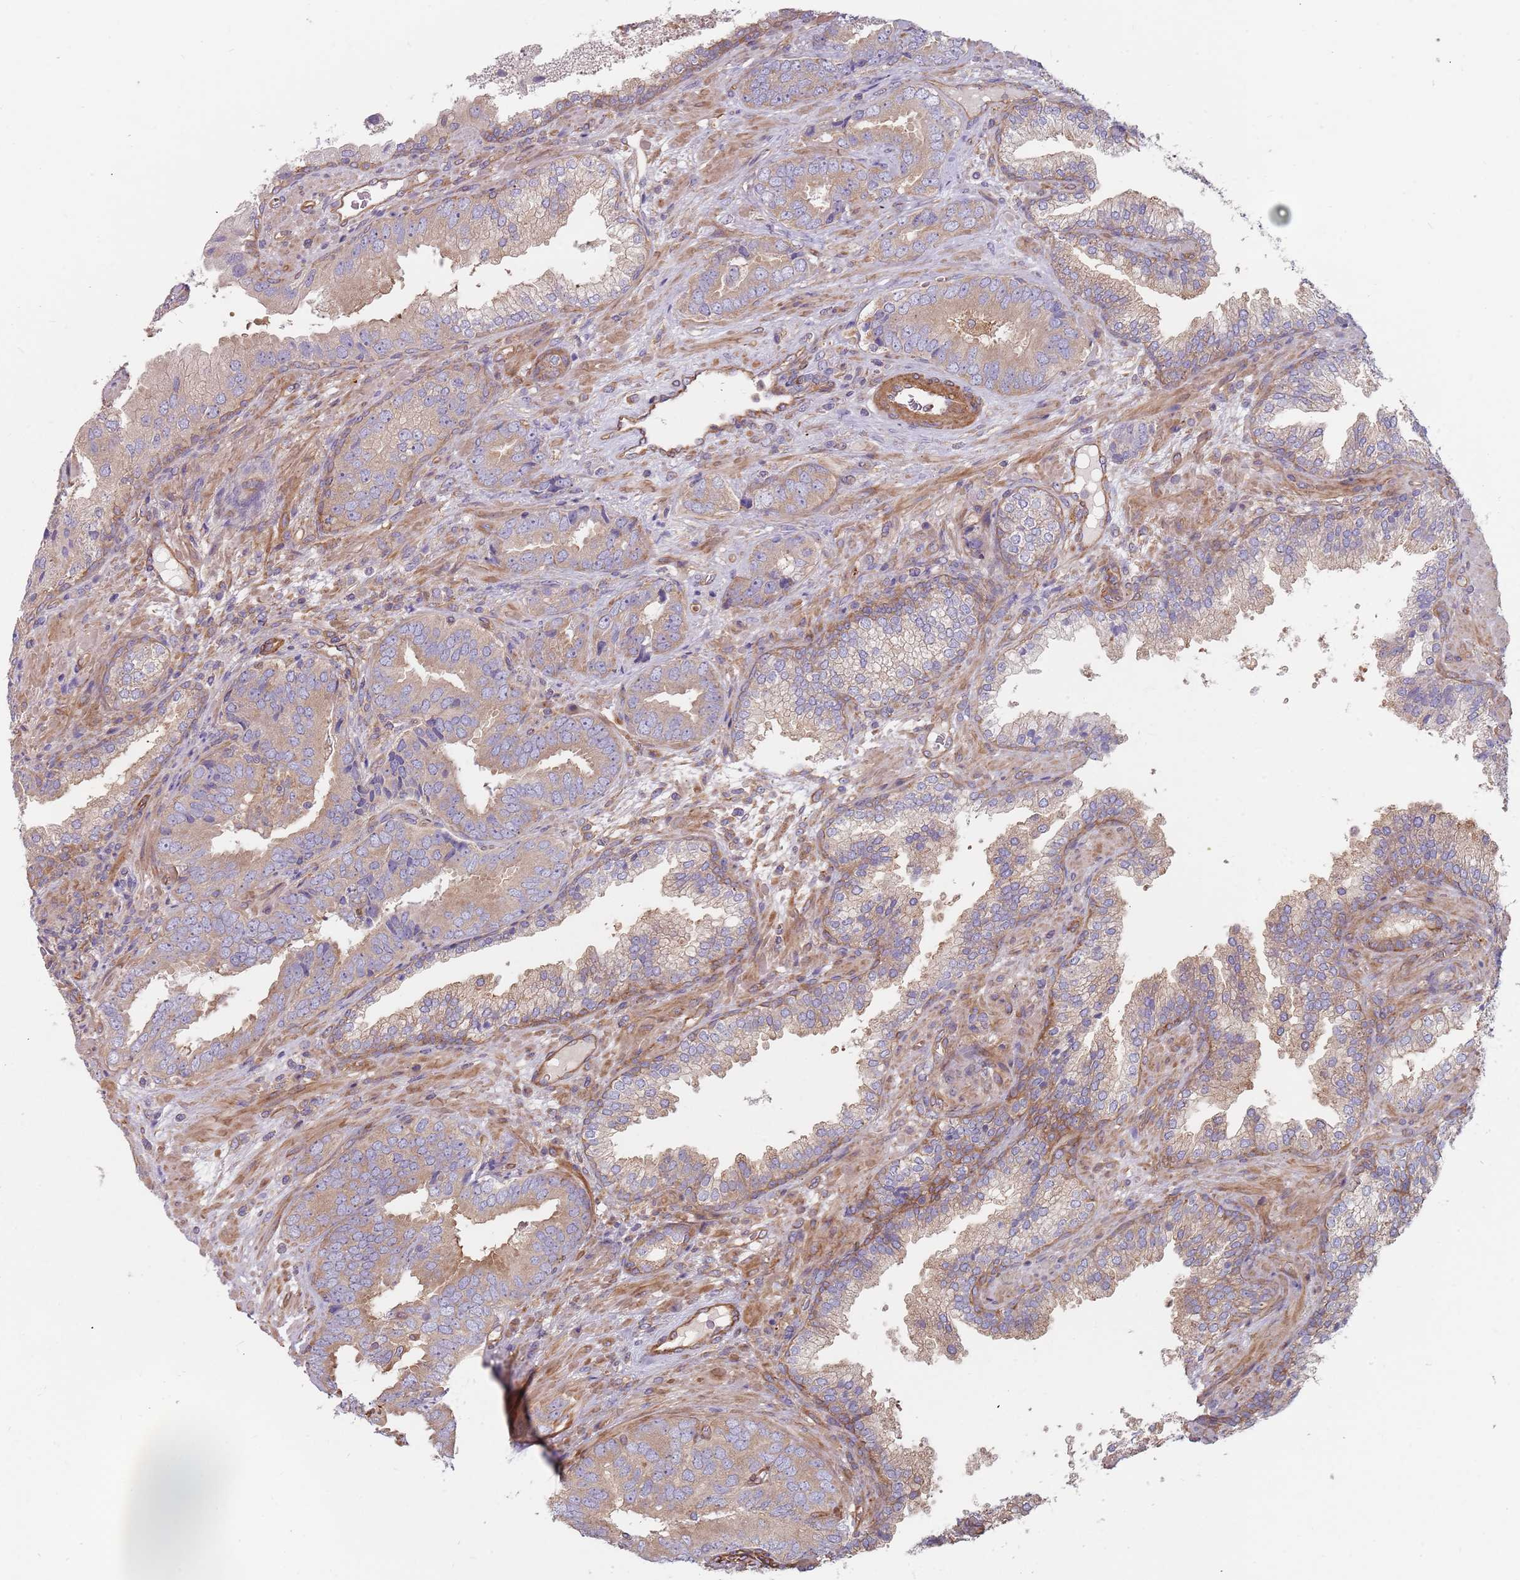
{"staining": {"intensity": "weak", "quantity": "25%-75%", "location": "cytoplasmic/membranous"}, "tissue": "prostate cancer", "cell_type": "Tumor cells", "image_type": "cancer", "snomed": [{"axis": "morphology", "description": "Adenocarcinoma, High grade"}, {"axis": "topography", "description": "Prostate"}], "caption": "About 25%-75% of tumor cells in human prostate cancer (adenocarcinoma (high-grade)) demonstrate weak cytoplasmic/membranous protein staining as visualized by brown immunohistochemical staining.", "gene": "SPDL1", "patient": {"sex": "male", "age": 71}}